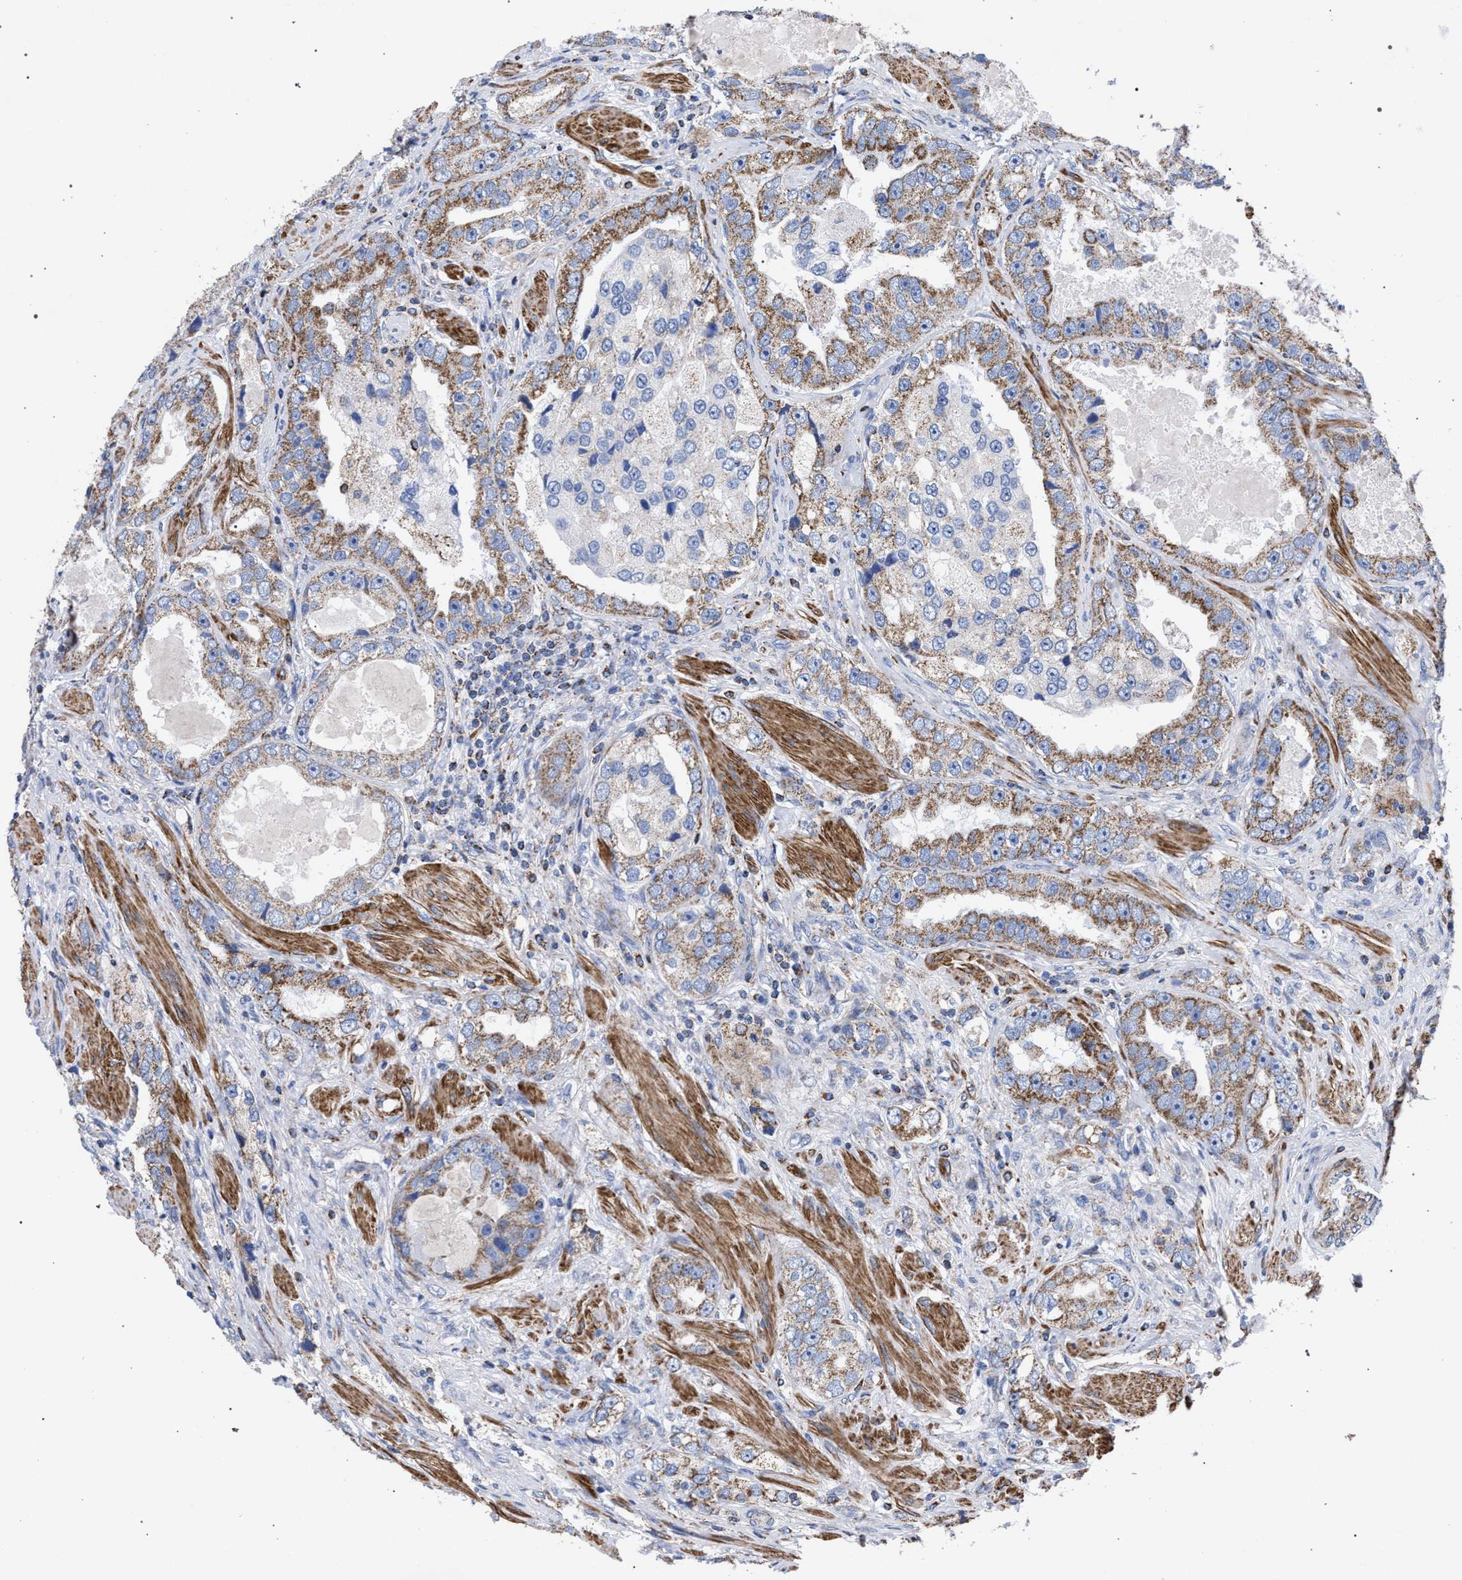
{"staining": {"intensity": "moderate", "quantity": ">75%", "location": "cytoplasmic/membranous"}, "tissue": "prostate cancer", "cell_type": "Tumor cells", "image_type": "cancer", "snomed": [{"axis": "morphology", "description": "Adenocarcinoma, High grade"}, {"axis": "topography", "description": "Prostate"}], "caption": "Protein expression analysis of human prostate cancer reveals moderate cytoplasmic/membranous expression in about >75% of tumor cells. (DAB IHC with brightfield microscopy, high magnification).", "gene": "ACADS", "patient": {"sex": "male", "age": 63}}